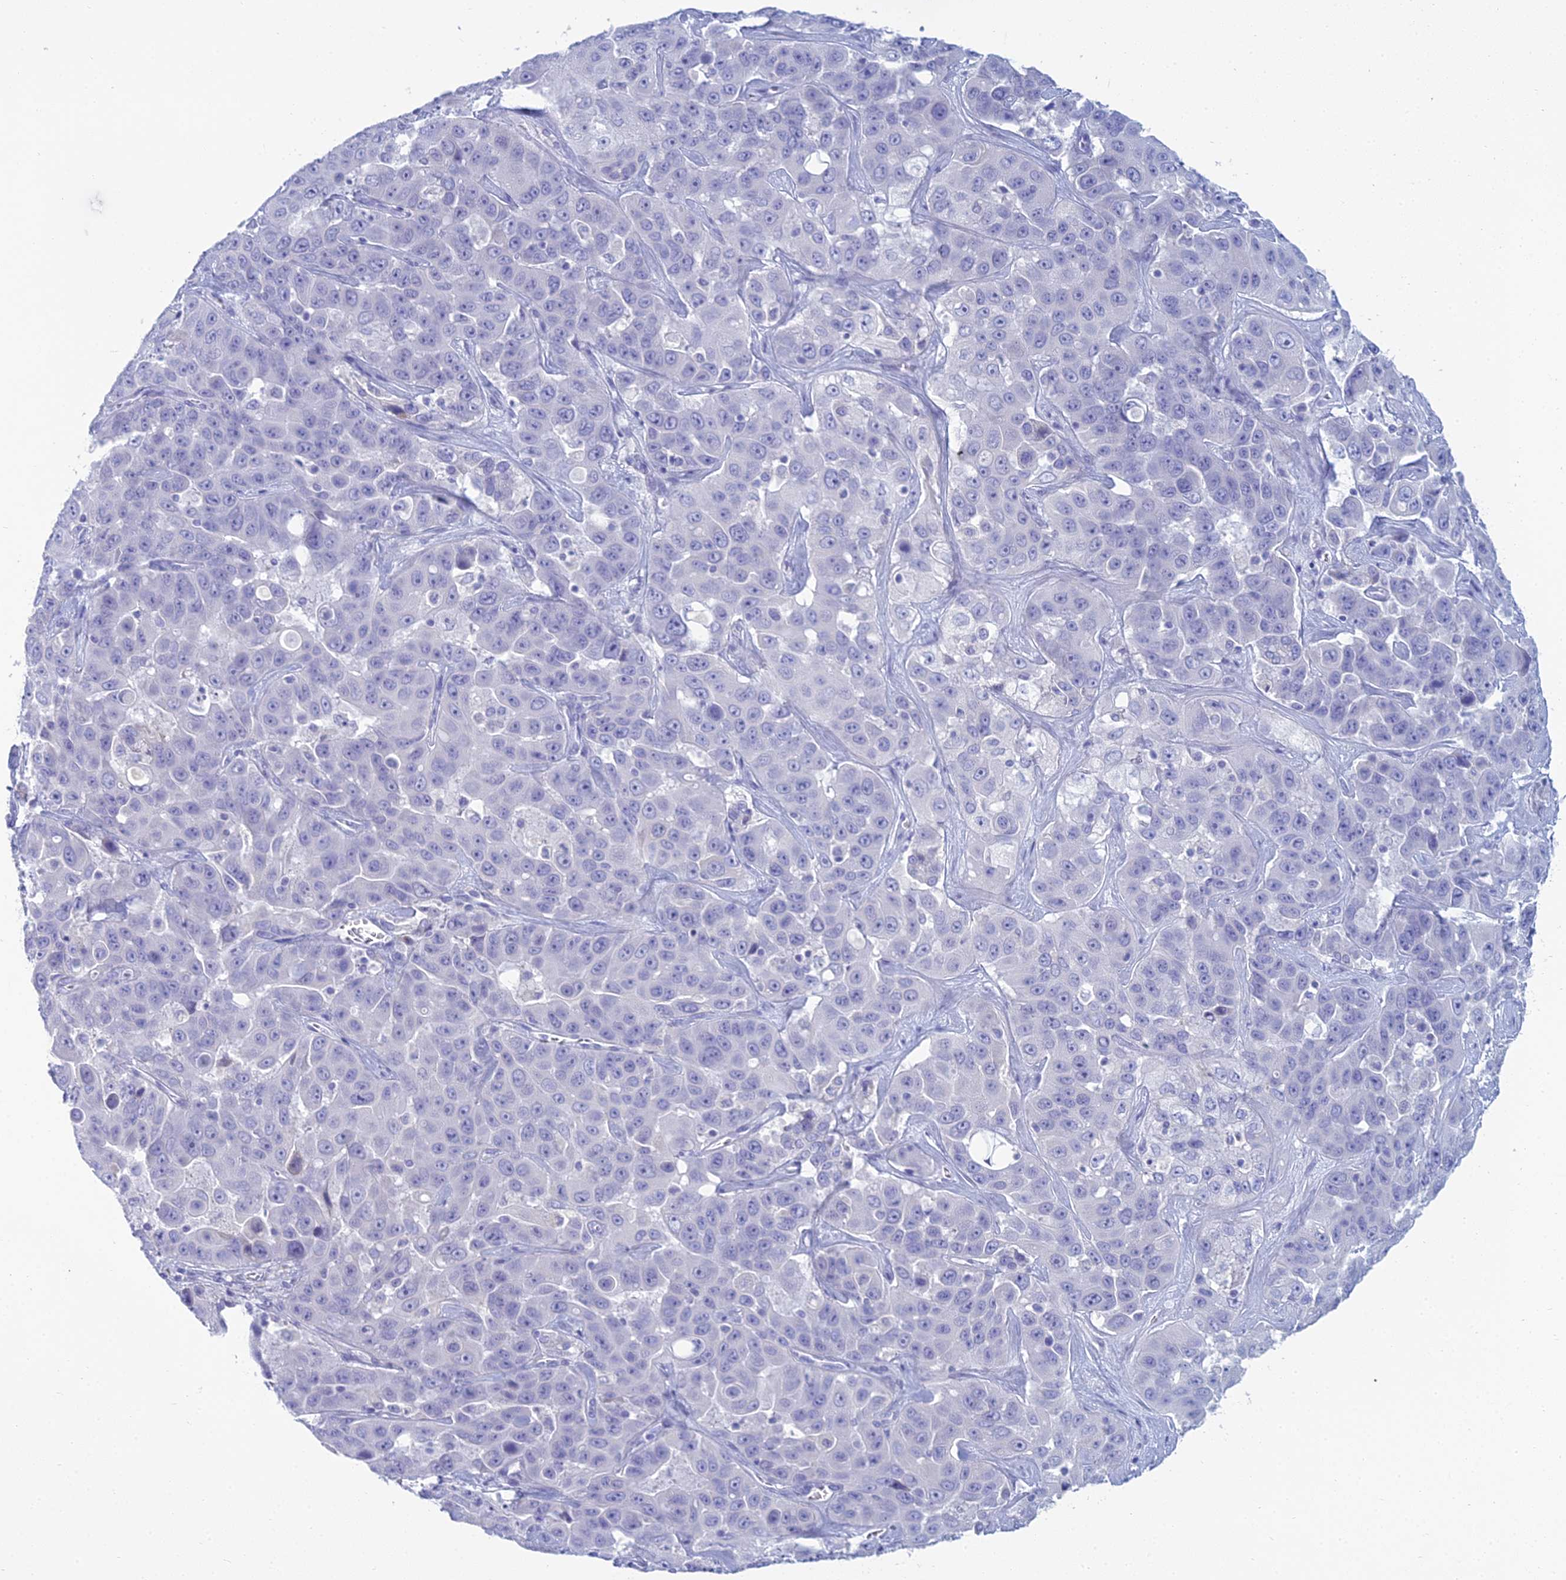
{"staining": {"intensity": "negative", "quantity": "none", "location": "none"}, "tissue": "liver cancer", "cell_type": "Tumor cells", "image_type": "cancer", "snomed": [{"axis": "morphology", "description": "Cholangiocarcinoma"}, {"axis": "topography", "description": "Liver"}], "caption": "This is a micrograph of immunohistochemistry staining of cholangiocarcinoma (liver), which shows no staining in tumor cells.", "gene": "MUC13", "patient": {"sex": "female", "age": 52}}